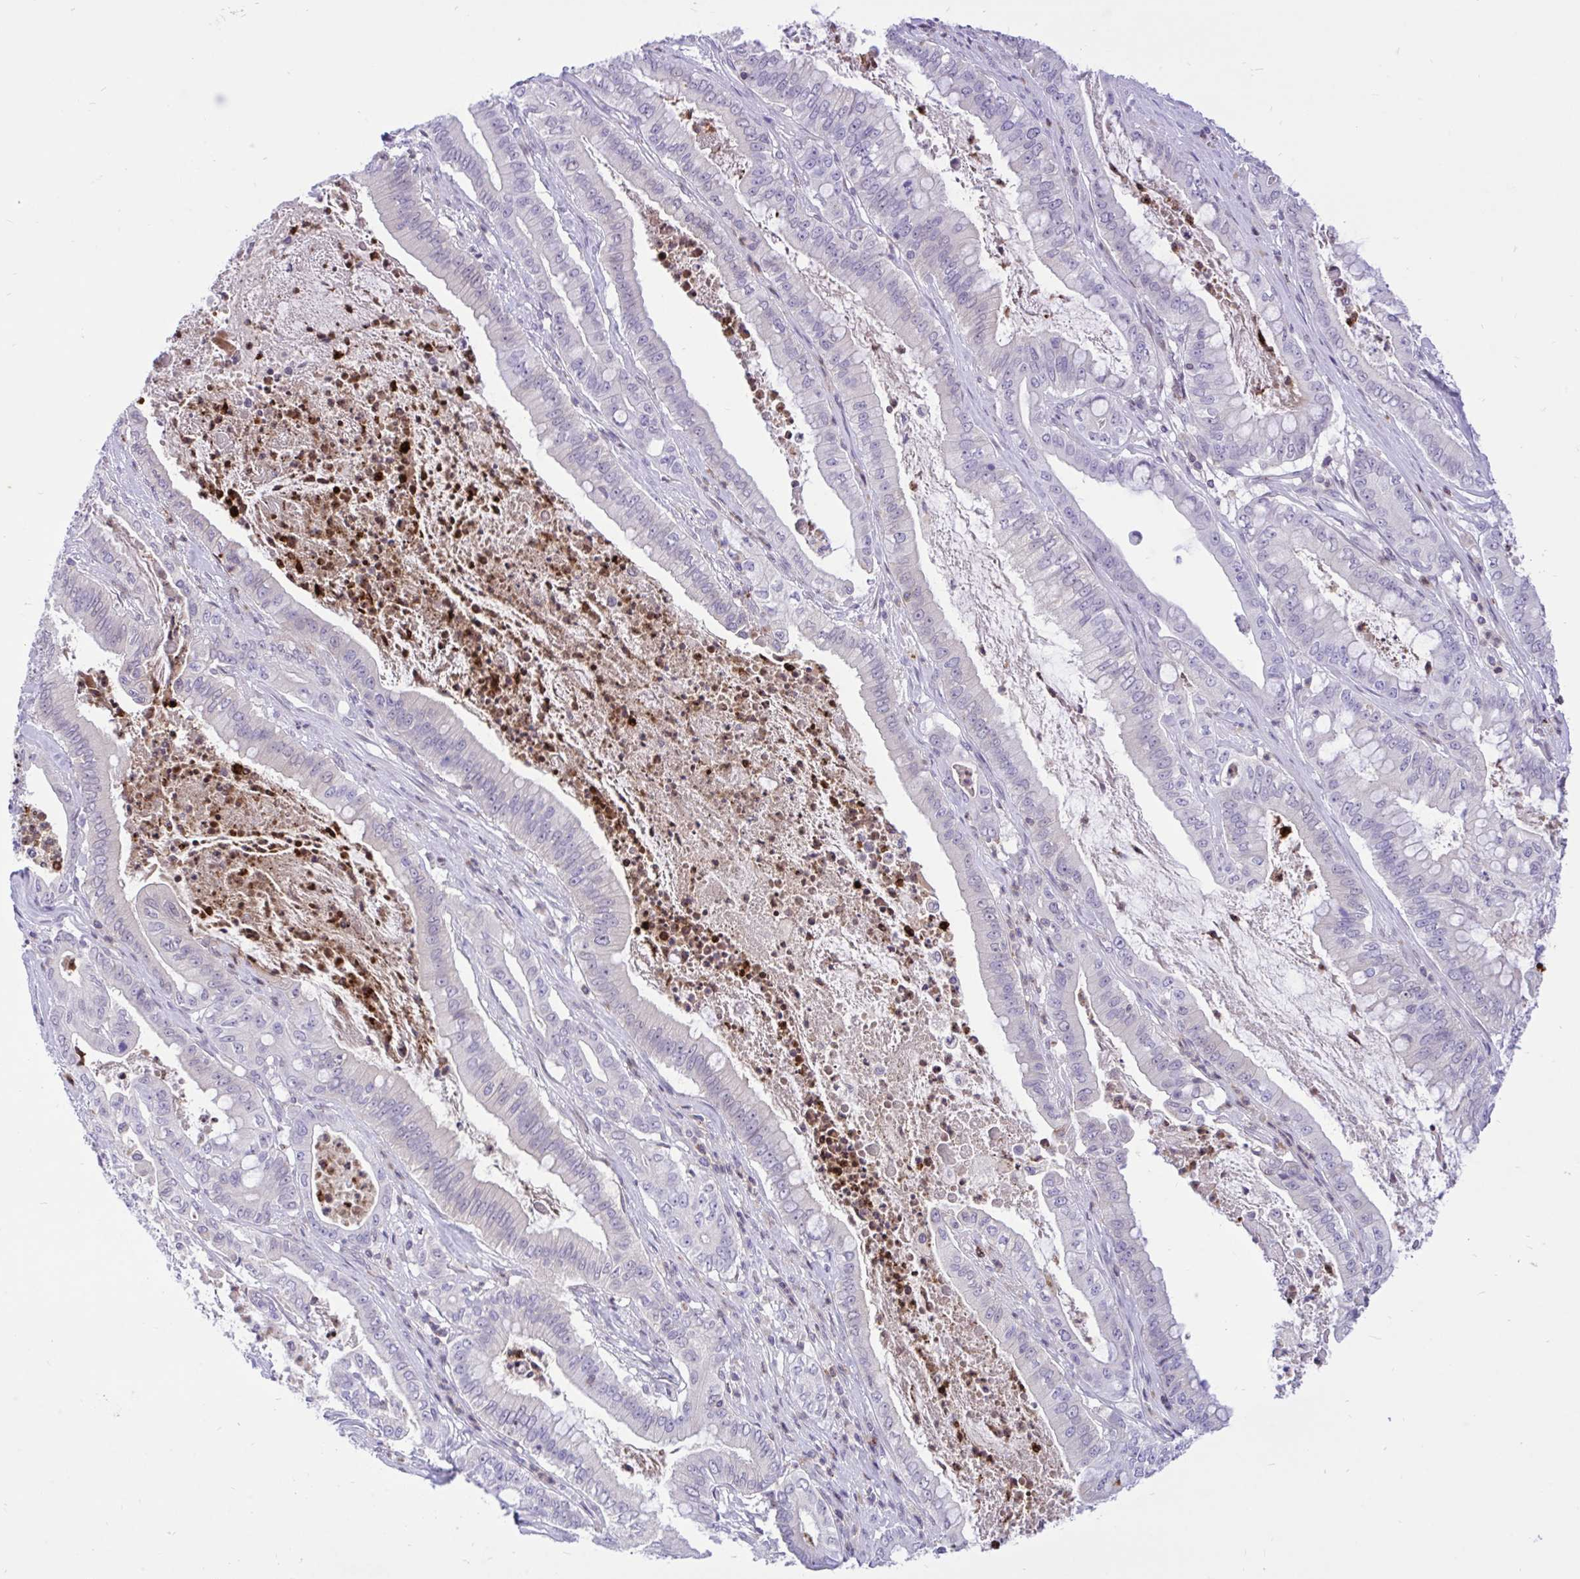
{"staining": {"intensity": "negative", "quantity": "none", "location": "none"}, "tissue": "pancreatic cancer", "cell_type": "Tumor cells", "image_type": "cancer", "snomed": [{"axis": "morphology", "description": "Adenocarcinoma, NOS"}, {"axis": "topography", "description": "Pancreas"}], "caption": "High power microscopy micrograph of an IHC photomicrograph of pancreatic cancer (adenocarcinoma), revealing no significant positivity in tumor cells. (Brightfield microscopy of DAB (3,3'-diaminobenzidine) IHC at high magnification).", "gene": "CXCL8", "patient": {"sex": "male", "age": 71}}